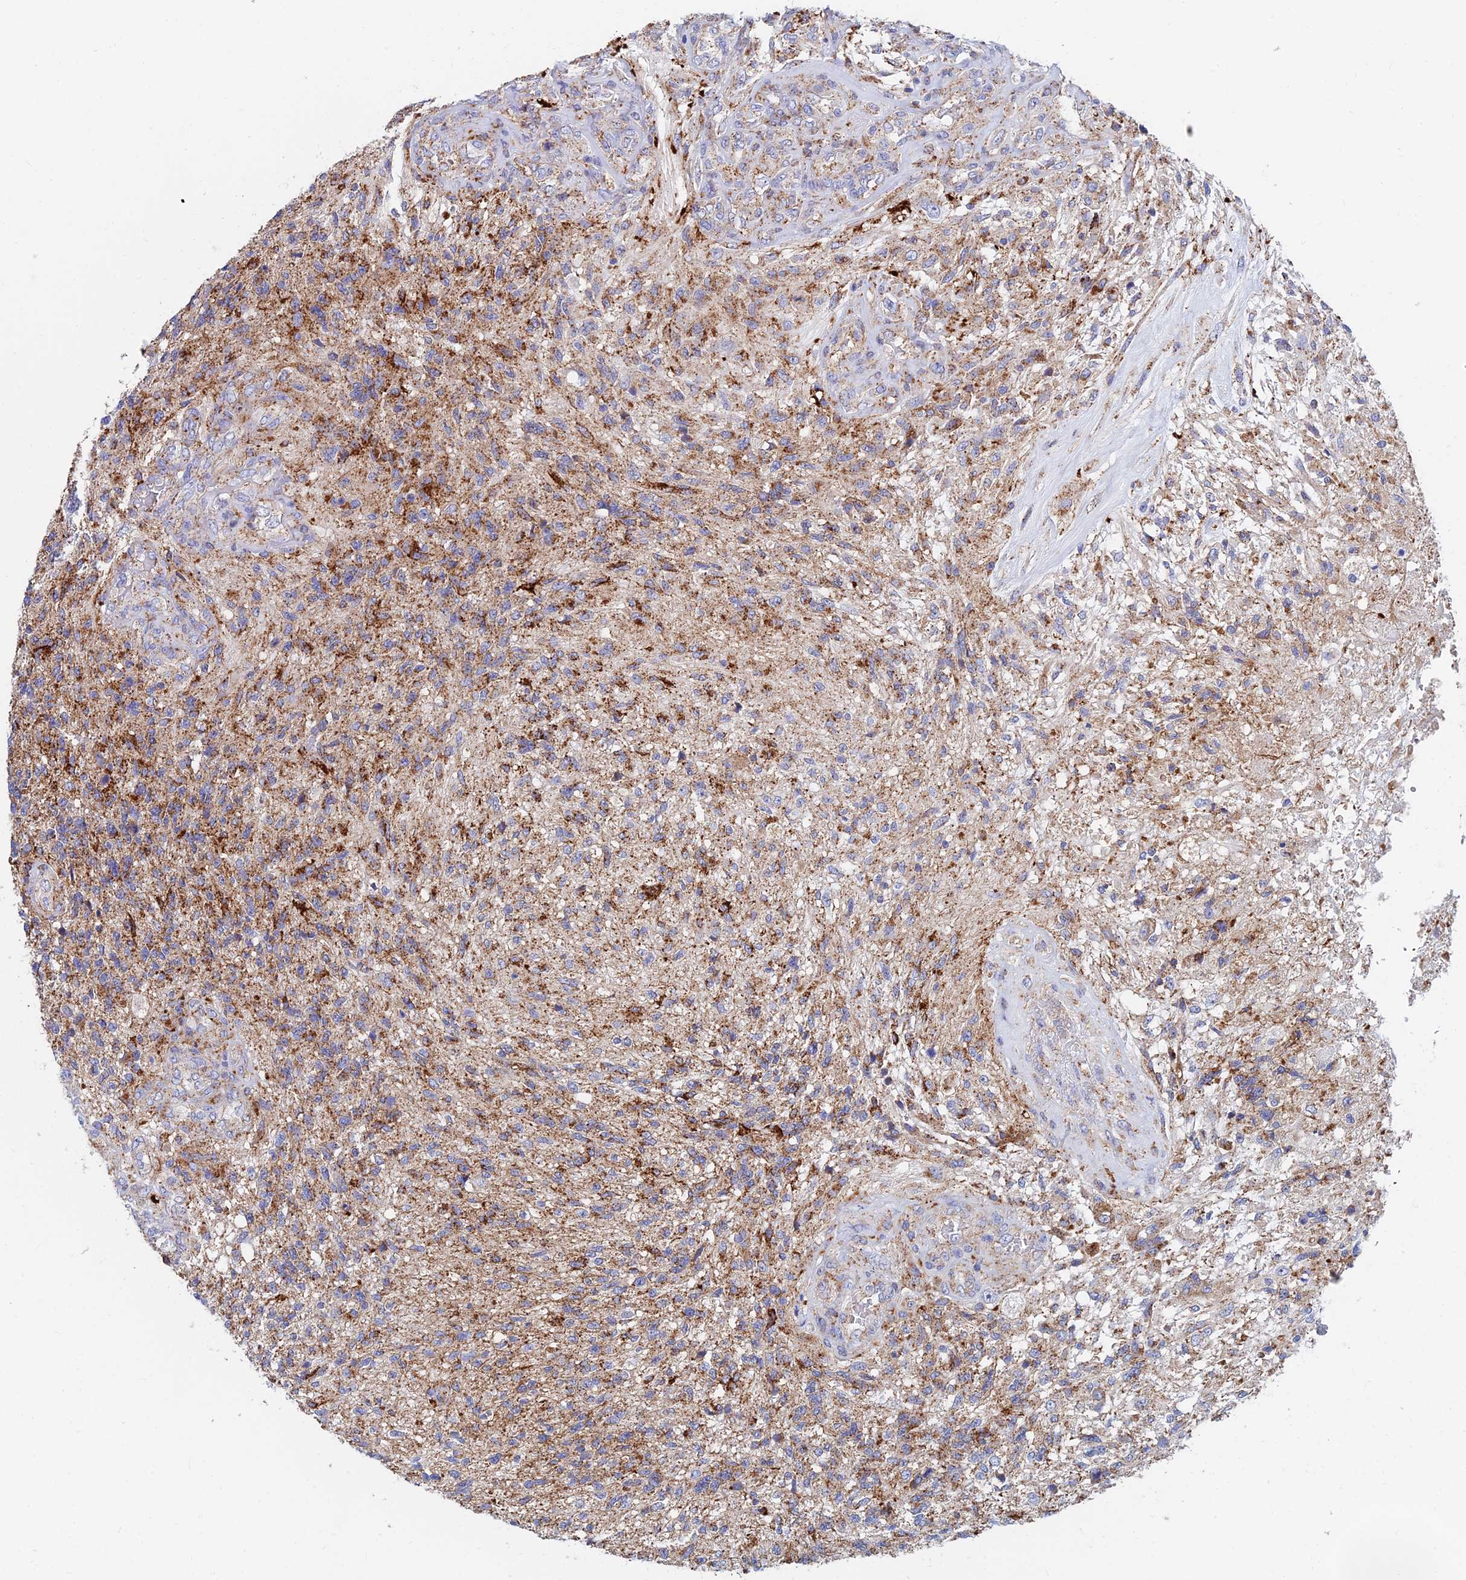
{"staining": {"intensity": "moderate", "quantity": ">75%", "location": "cytoplasmic/membranous"}, "tissue": "glioma", "cell_type": "Tumor cells", "image_type": "cancer", "snomed": [{"axis": "morphology", "description": "Glioma, malignant, High grade"}, {"axis": "topography", "description": "Brain"}], "caption": "A brown stain highlights moderate cytoplasmic/membranous positivity of a protein in glioma tumor cells.", "gene": "SPNS1", "patient": {"sex": "male", "age": 56}}